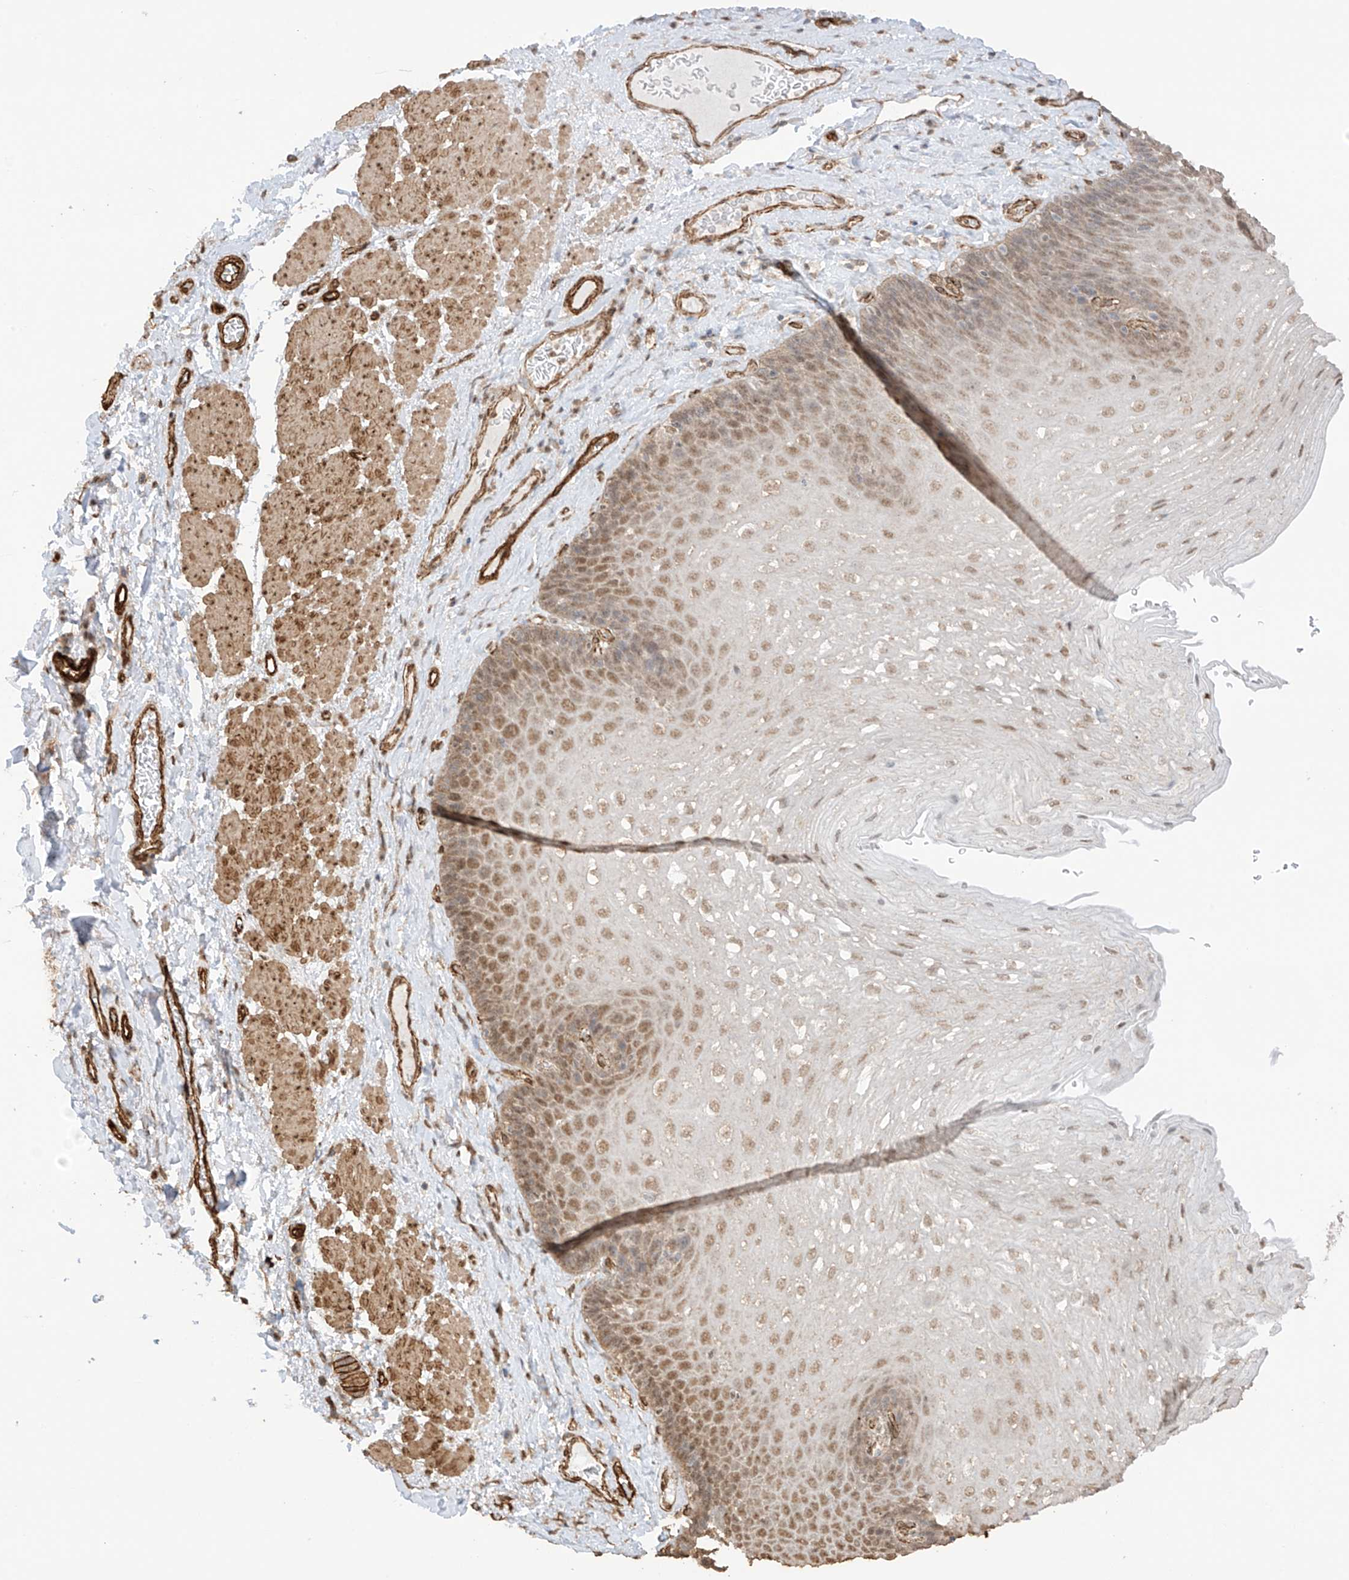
{"staining": {"intensity": "moderate", "quantity": "25%-75%", "location": "nuclear"}, "tissue": "esophagus", "cell_type": "Squamous epithelial cells", "image_type": "normal", "snomed": [{"axis": "morphology", "description": "Normal tissue, NOS"}, {"axis": "topography", "description": "Esophagus"}], "caption": "The photomicrograph displays immunohistochemical staining of benign esophagus. There is moderate nuclear positivity is appreciated in approximately 25%-75% of squamous epithelial cells.", "gene": "TTLL5", "patient": {"sex": "female", "age": 66}}